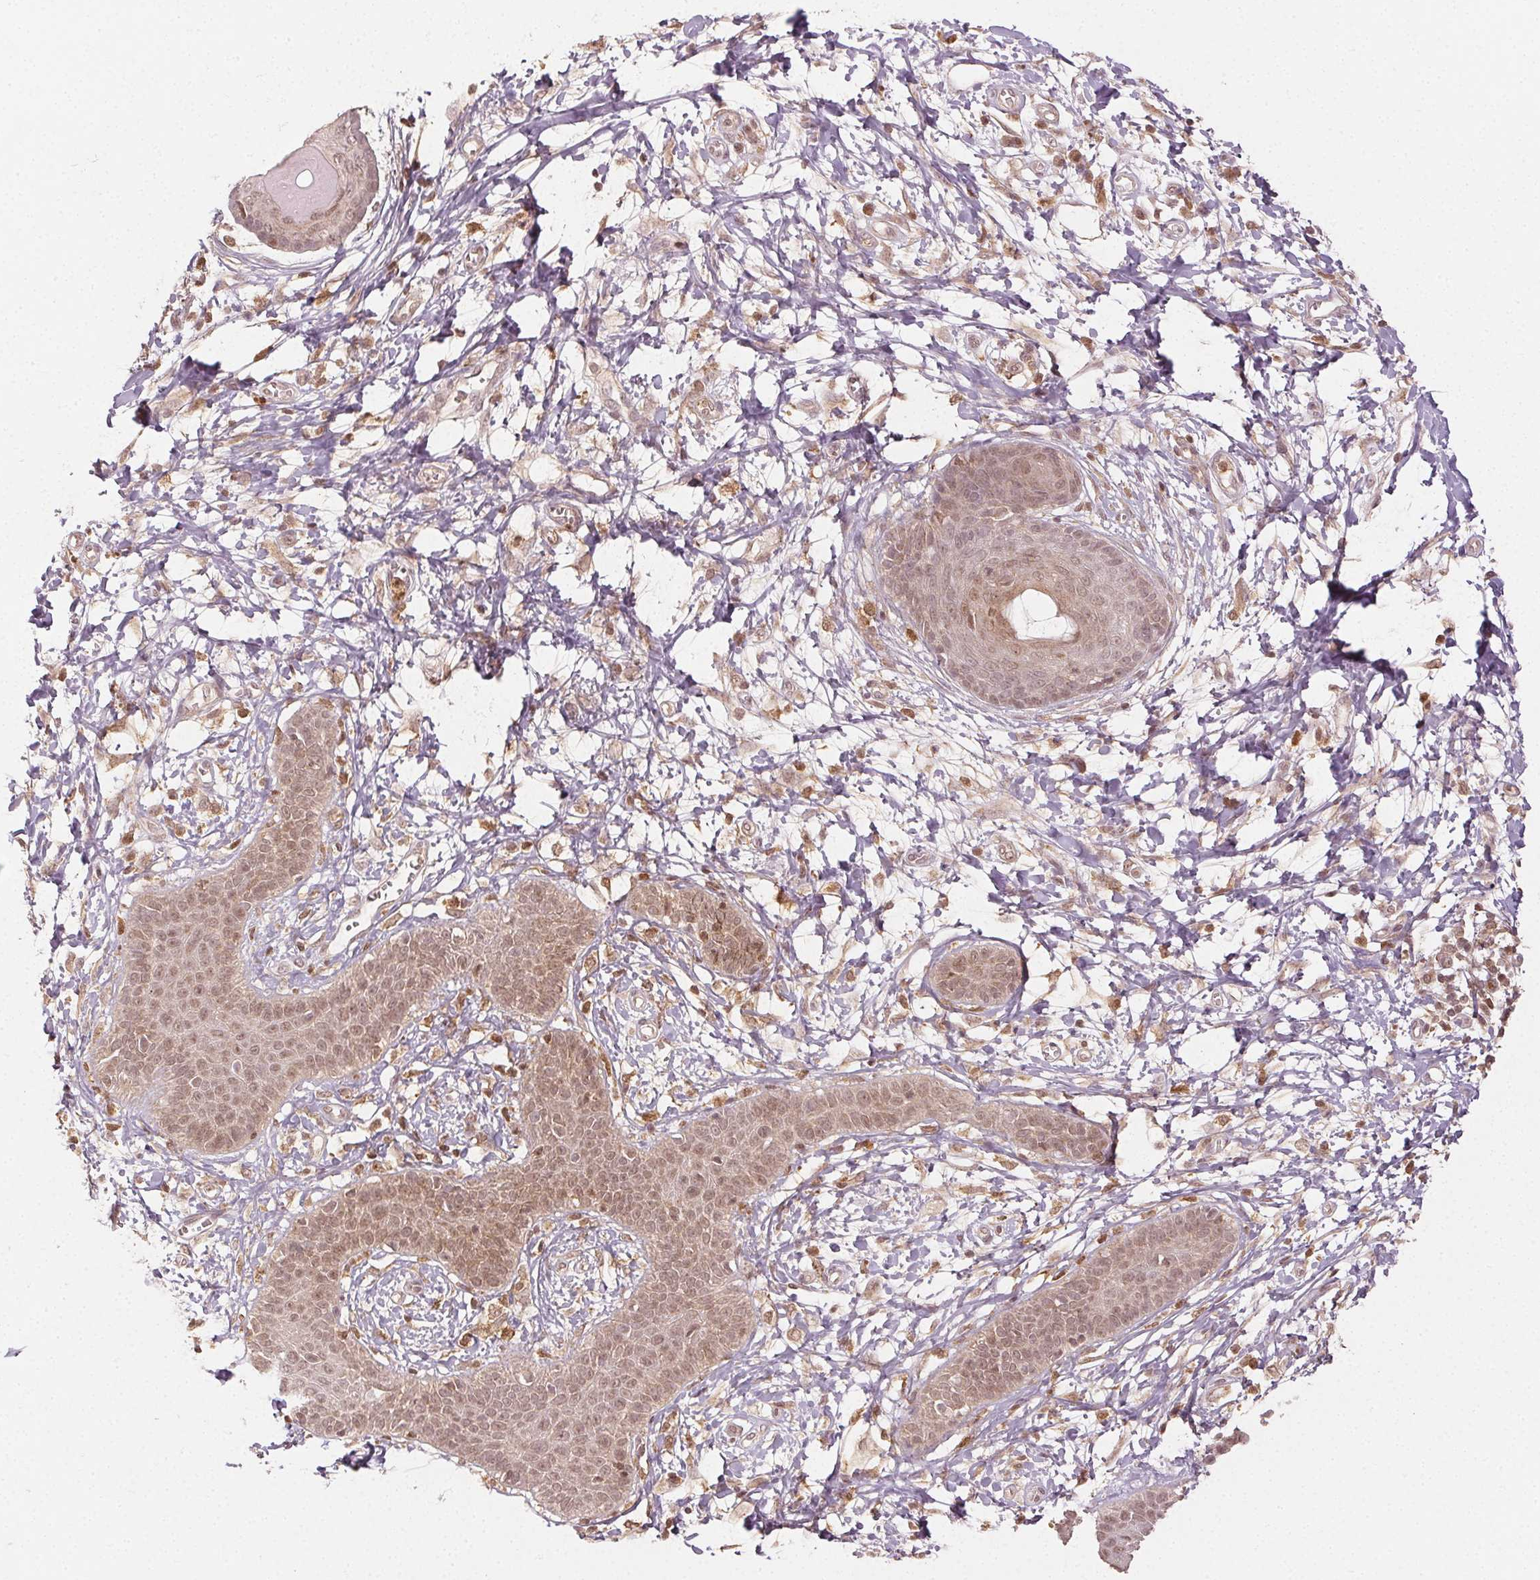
{"staining": {"intensity": "weak", "quantity": ">75%", "location": "cytoplasmic/membranous,nuclear"}, "tissue": "melanoma", "cell_type": "Tumor cells", "image_type": "cancer", "snomed": [{"axis": "morphology", "description": "Malignant melanoma, NOS"}, {"axis": "topography", "description": "Skin"}], "caption": "This micrograph exhibits melanoma stained with IHC to label a protein in brown. The cytoplasmic/membranous and nuclear of tumor cells show weak positivity for the protein. Nuclei are counter-stained blue.", "gene": "MAPK14", "patient": {"sex": "male", "age": 51}}